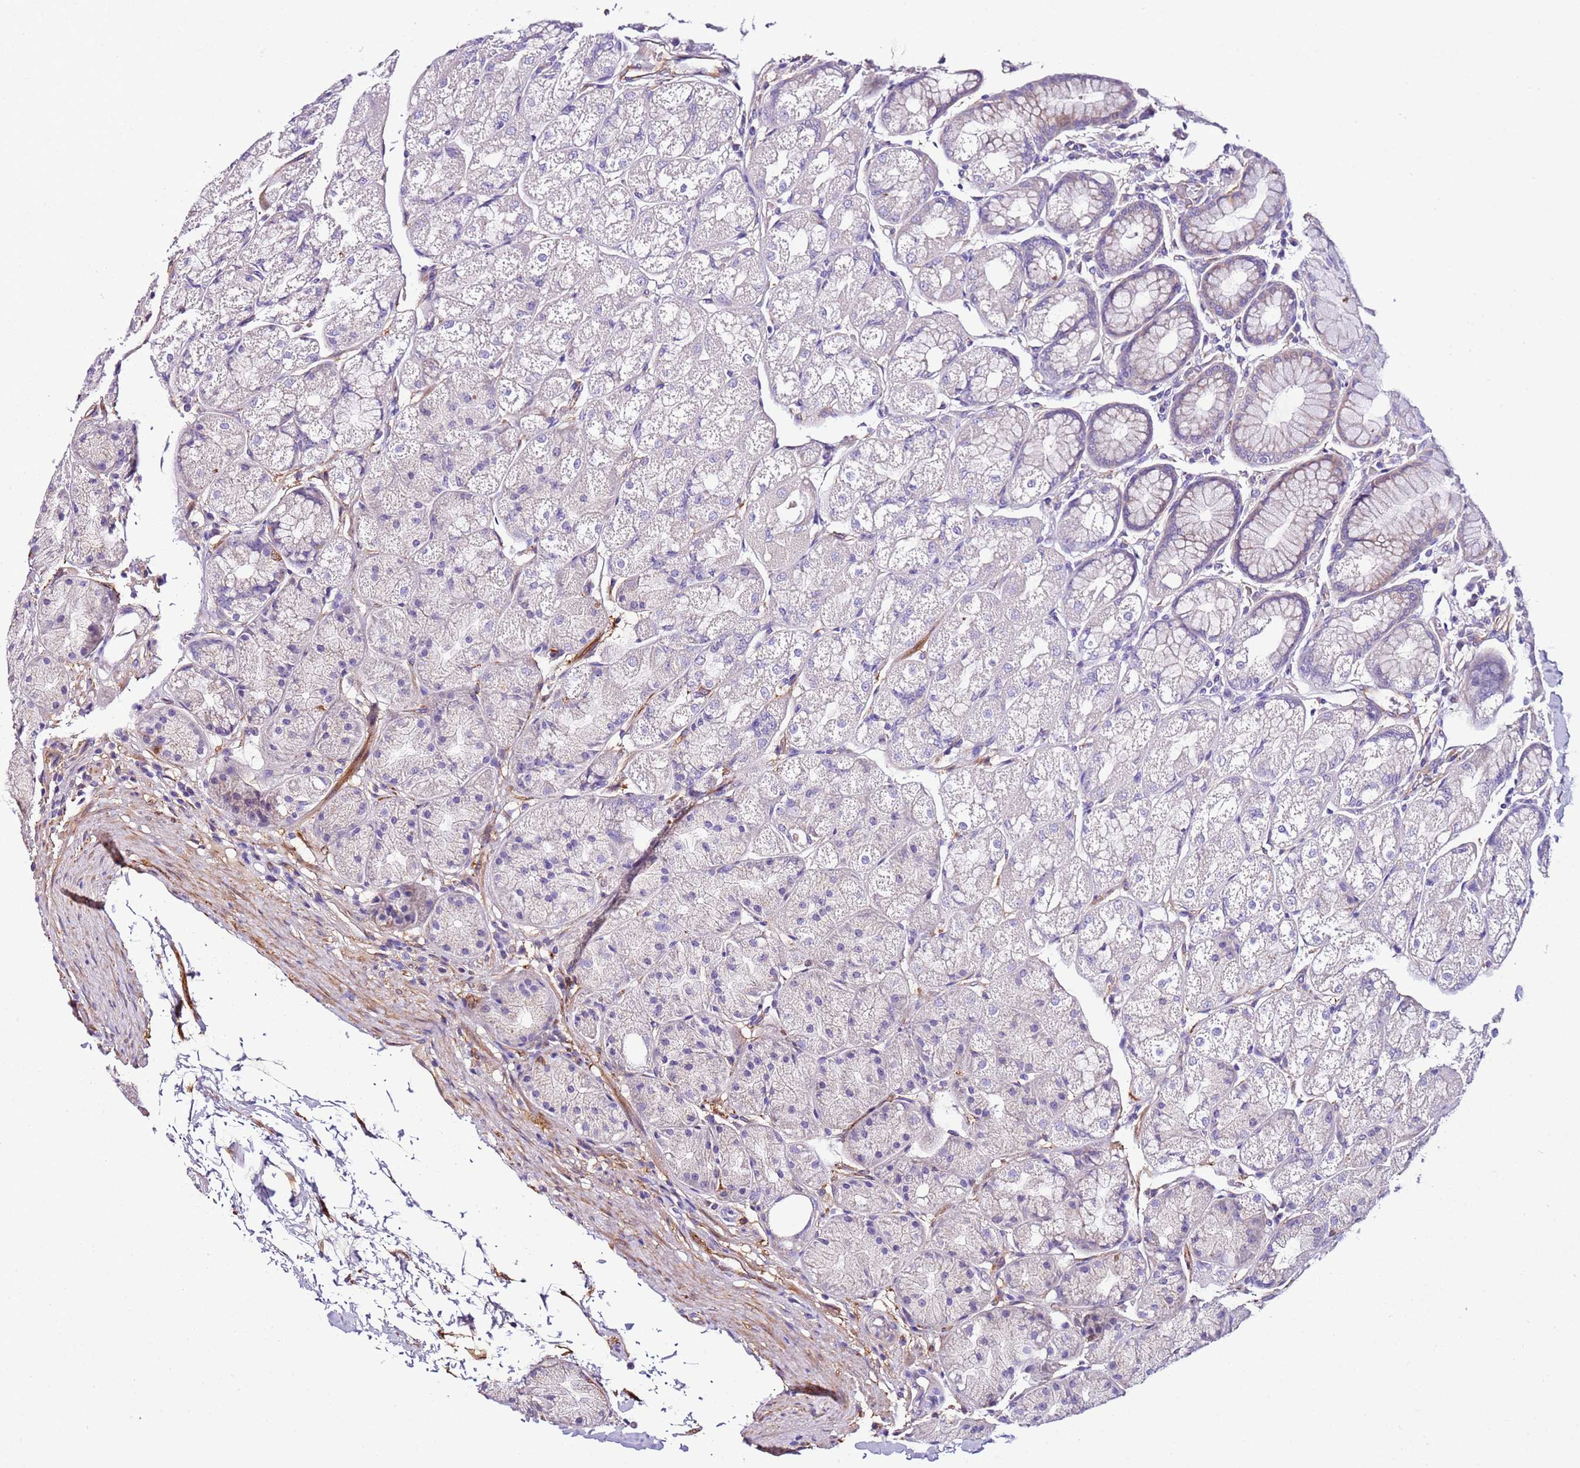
{"staining": {"intensity": "negative", "quantity": "none", "location": "none"}, "tissue": "stomach", "cell_type": "Glandular cells", "image_type": "normal", "snomed": [{"axis": "morphology", "description": "Normal tissue, NOS"}, {"axis": "topography", "description": "Stomach"}], "caption": "The image exhibits no staining of glandular cells in benign stomach. (DAB (3,3'-diaminobenzidine) immunohistochemistry (IHC), high magnification).", "gene": "FAM174C", "patient": {"sex": "male", "age": 57}}